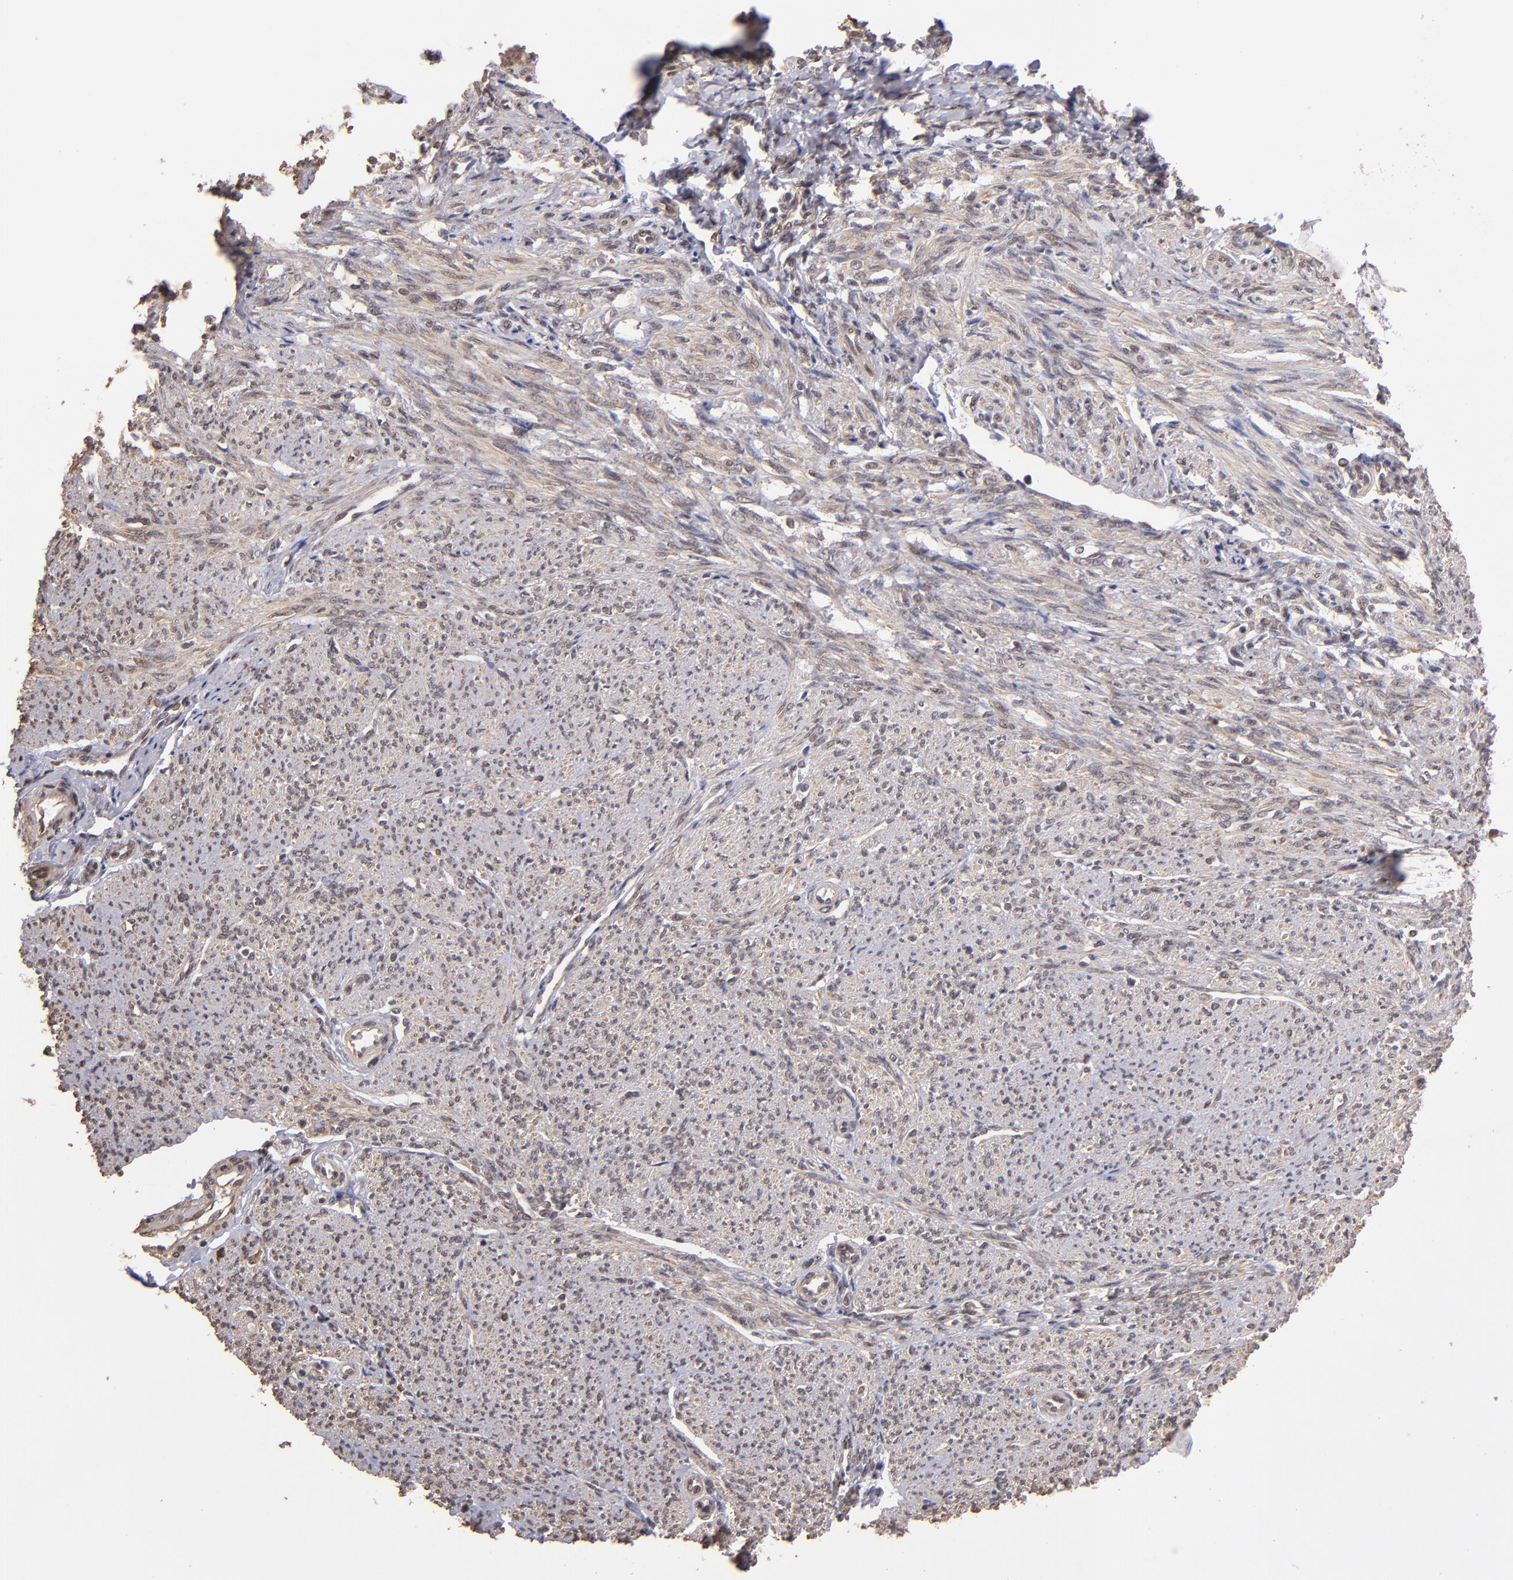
{"staining": {"intensity": "weak", "quantity": "25%-75%", "location": "cytoplasmic/membranous,nuclear"}, "tissue": "smooth muscle", "cell_type": "Smooth muscle cells", "image_type": "normal", "snomed": [{"axis": "morphology", "description": "Normal tissue, NOS"}, {"axis": "topography", "description": "Smooth muscle"}], "caption": "This micrograph exhibits immunohistochemistry (IHC) staining of unremarkable human smooth muscle, with low weak cytoplasmic/membranous,nuclear expression in approximately 25%-75% of smooth muscle cells.", "gene": "TERF2", "patient": {"sex": "female", "age": 65}}